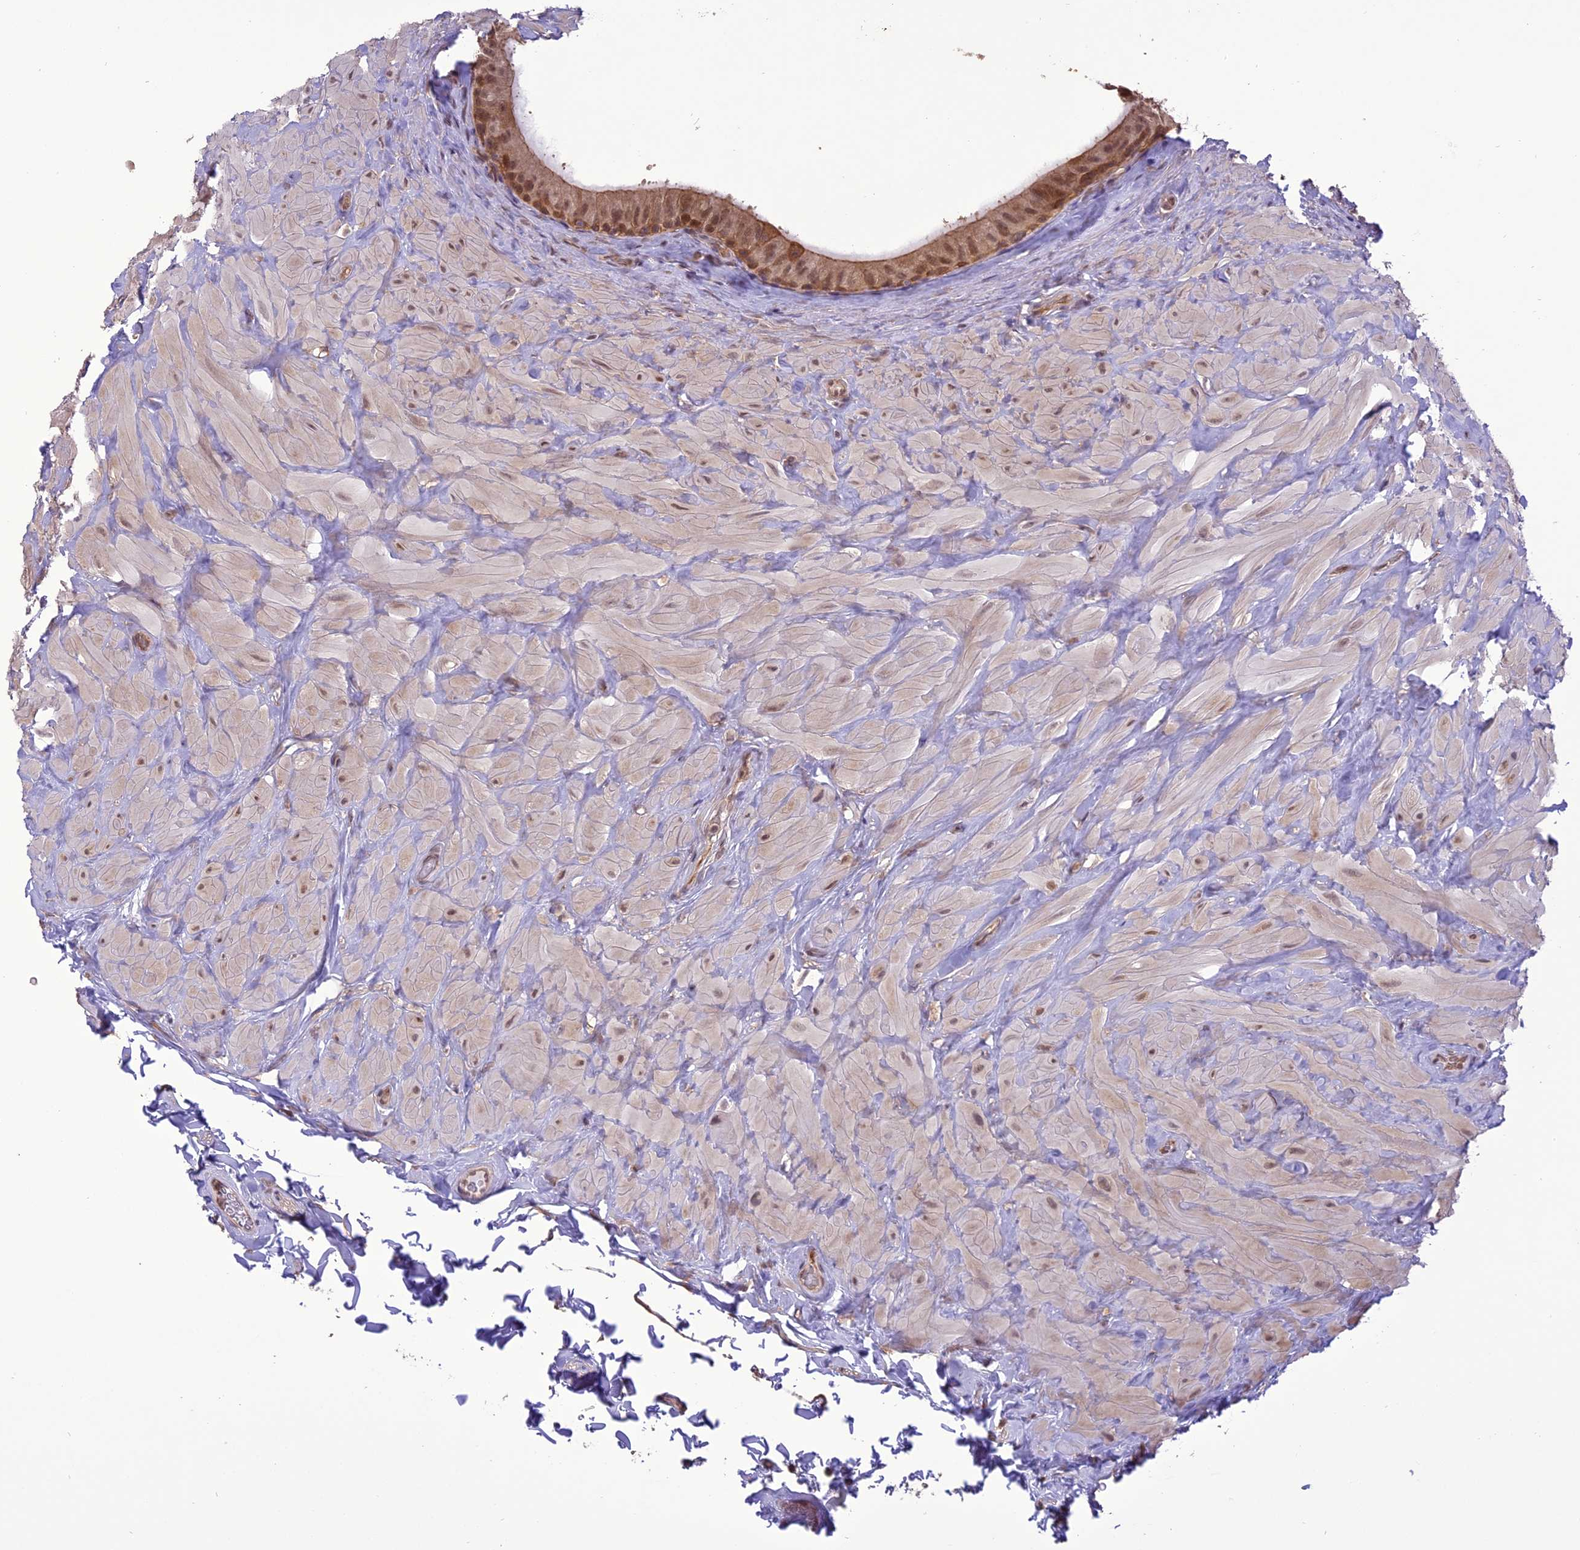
{"staining": {"intensity": "moderate", "quantity": ">75%", "location": "cytoplasmic/membranous,nuclear"}, "tissue": "epididymis", "cell_type": "Glandular cells", "image_type": "normal", "snomed": [{"axis": "morphology", "description": "Normal tissue, NOS"}, {"axis": "topography", "description": "Soft tissue"}, {"axis": "topography", "description": "Vascular tissue"}, {"axis": "topography", "description": "Epididymis"}], "caption": "This micrograph shows normal epididymis stained with IHC to label a protein in brown. The cytoplasmic/membranous,nuclear of glandular cells show moderate positivity for the protein. Nuclei are counter-stained blue.", "gene": "TIGD7", "patient": {"sex": "male", "age": 49}}